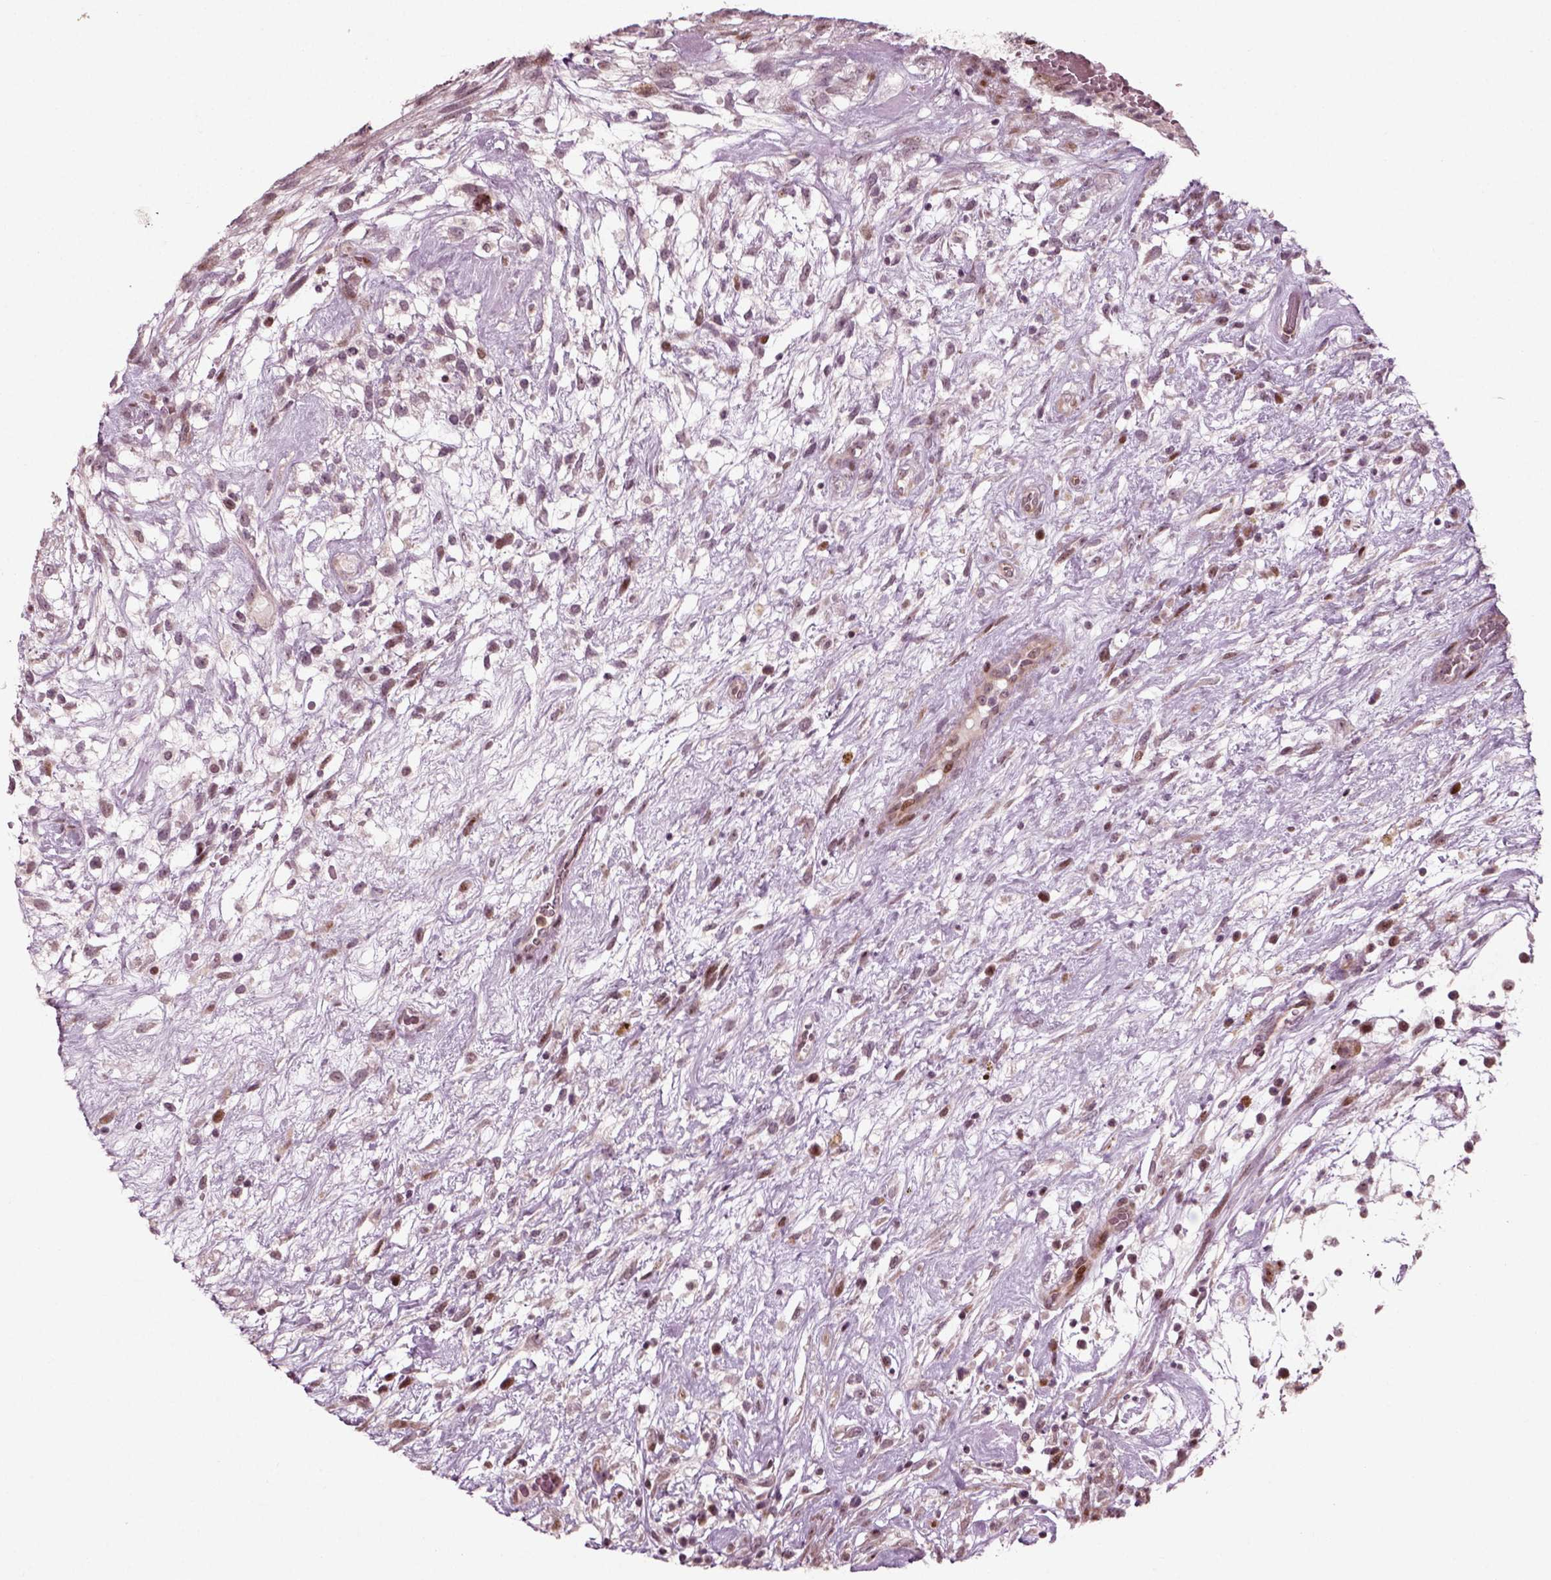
{"staining": {"intensity": "negative", "quantity": "none", "location": "none"}, "tissue": "testis cancer", "cell_type": "Tumor cells", "image_type": "cancer", "snomed": [{"axis": "morphology", "description": "Normal tissue, NOS"}, {"axis": "morphology", "description": "Carcinoma, Embryonal, NOS"}, {"axis": "topography", "description": "Testis"}], "caption": "Immunohistochemistry (IHC) micrograph of neoplastic tissue: human testis cancer (embryonal carcinoma) stained with DAB (3,3'-diaminobenzidine) displays no significant protein expression in tumor cells. Brightfield microscopy of IHC stained with DAB (3,3'-diaminobenzidine) (brown) and hematoxylin (blue), captured at high magnification.", "gene": "CDC14A", "patient": {"sex": "male", "age": 32}}